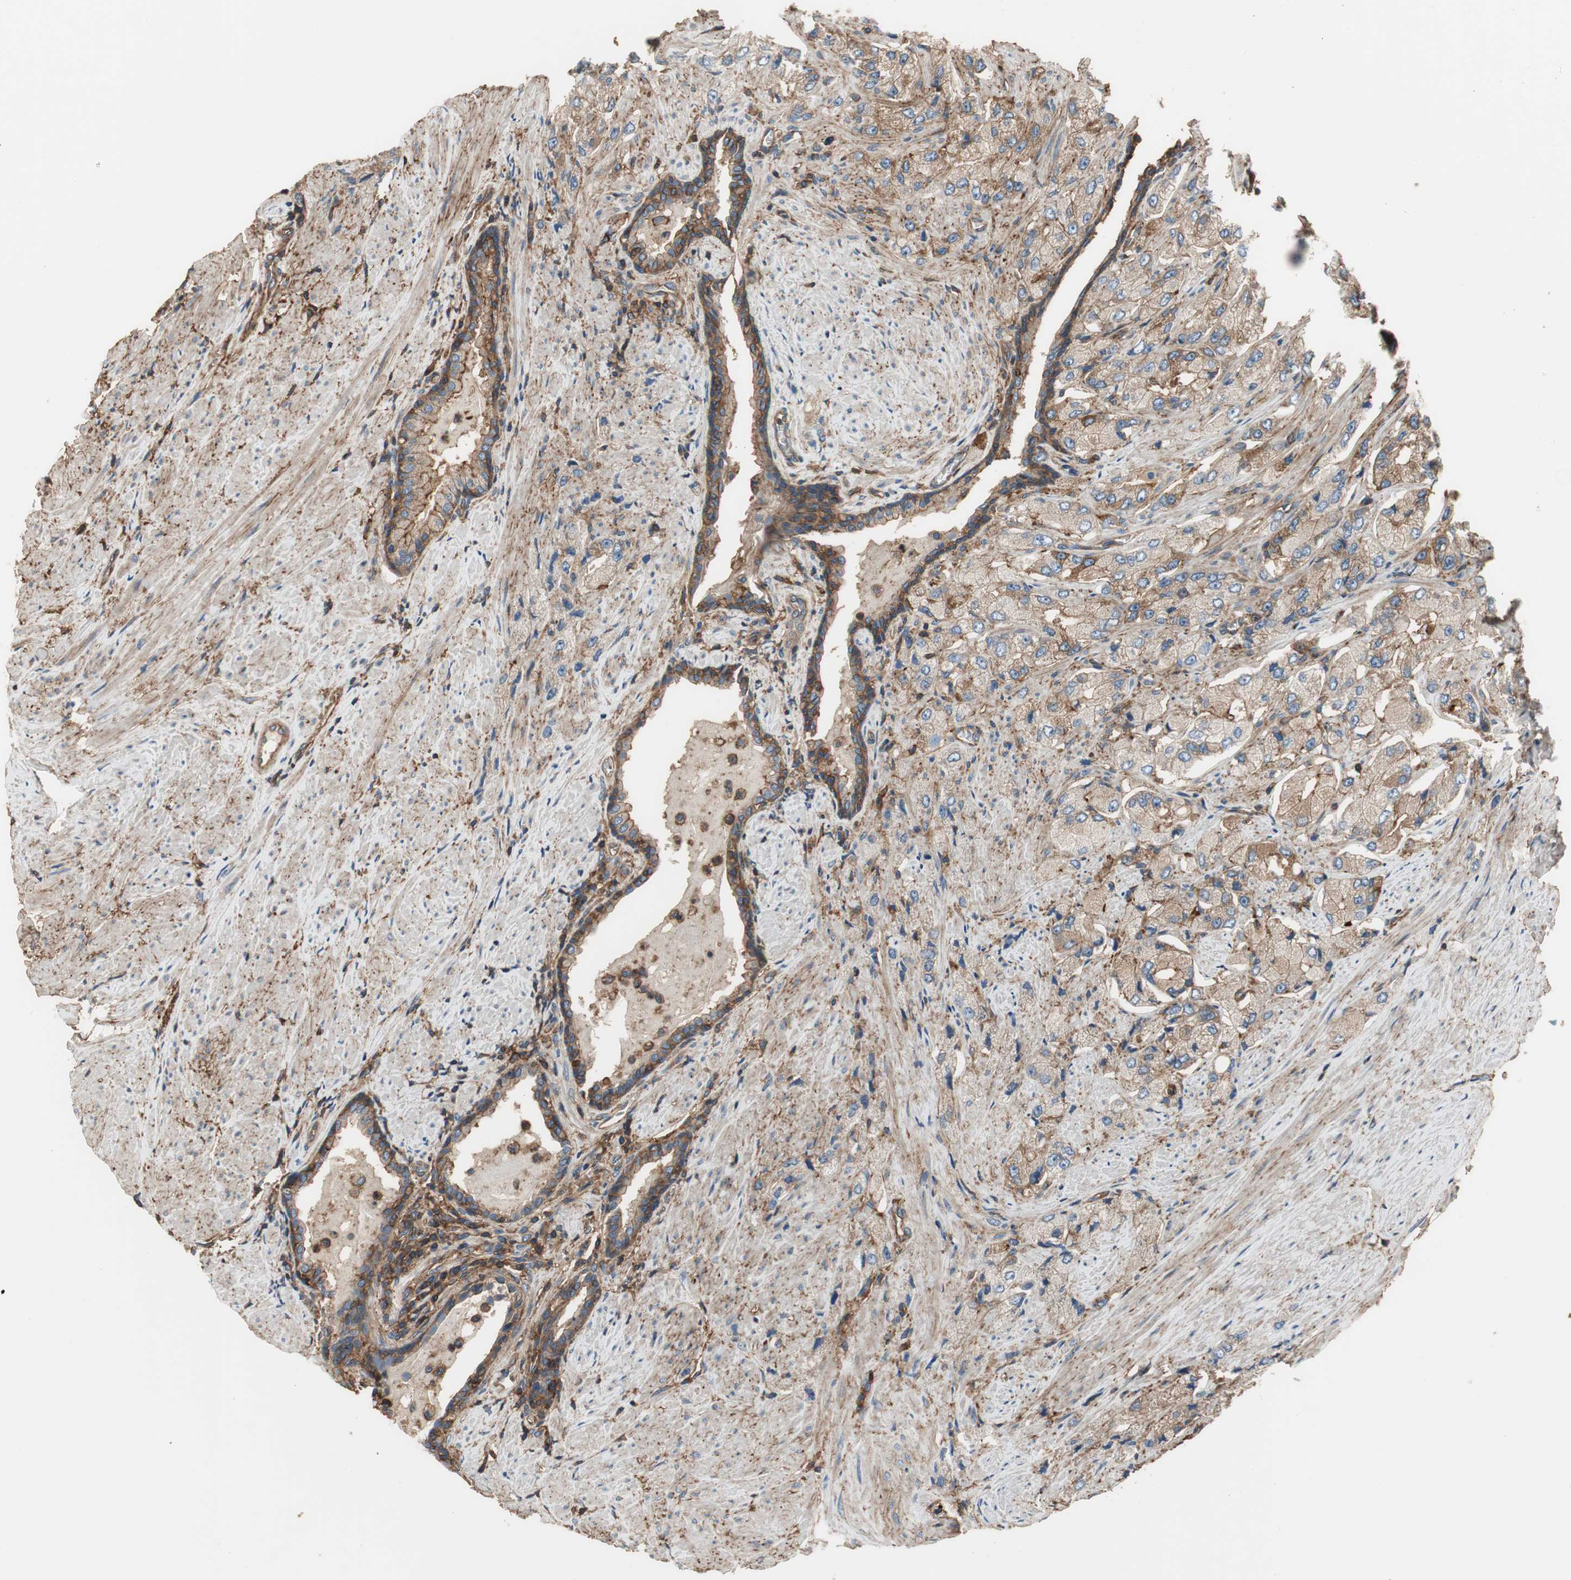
{"staining": {"intensity": "weak", "quantity": "25%-75%", "location": "cytoplasmic/membranous"}, "tissue": "prostate cancer", "cell_type": "Tumor cells", "image_type": "cancer", "snomed": [{"axis": "morphology", "description": "Adenocarcinoma, High grade"}, {"axis": "topography", "description": "Prostate"}], "caption": "Brown immunohistochemical staining in human prostate cancer demonstrates weak cytoplasmic/membranous expression in about 25%-75% of tumor cells. (IHC, brightfield microscopy, high magnification).", "gene": "IL1RL1", "patient": {"sex": "male", "age": 58}}